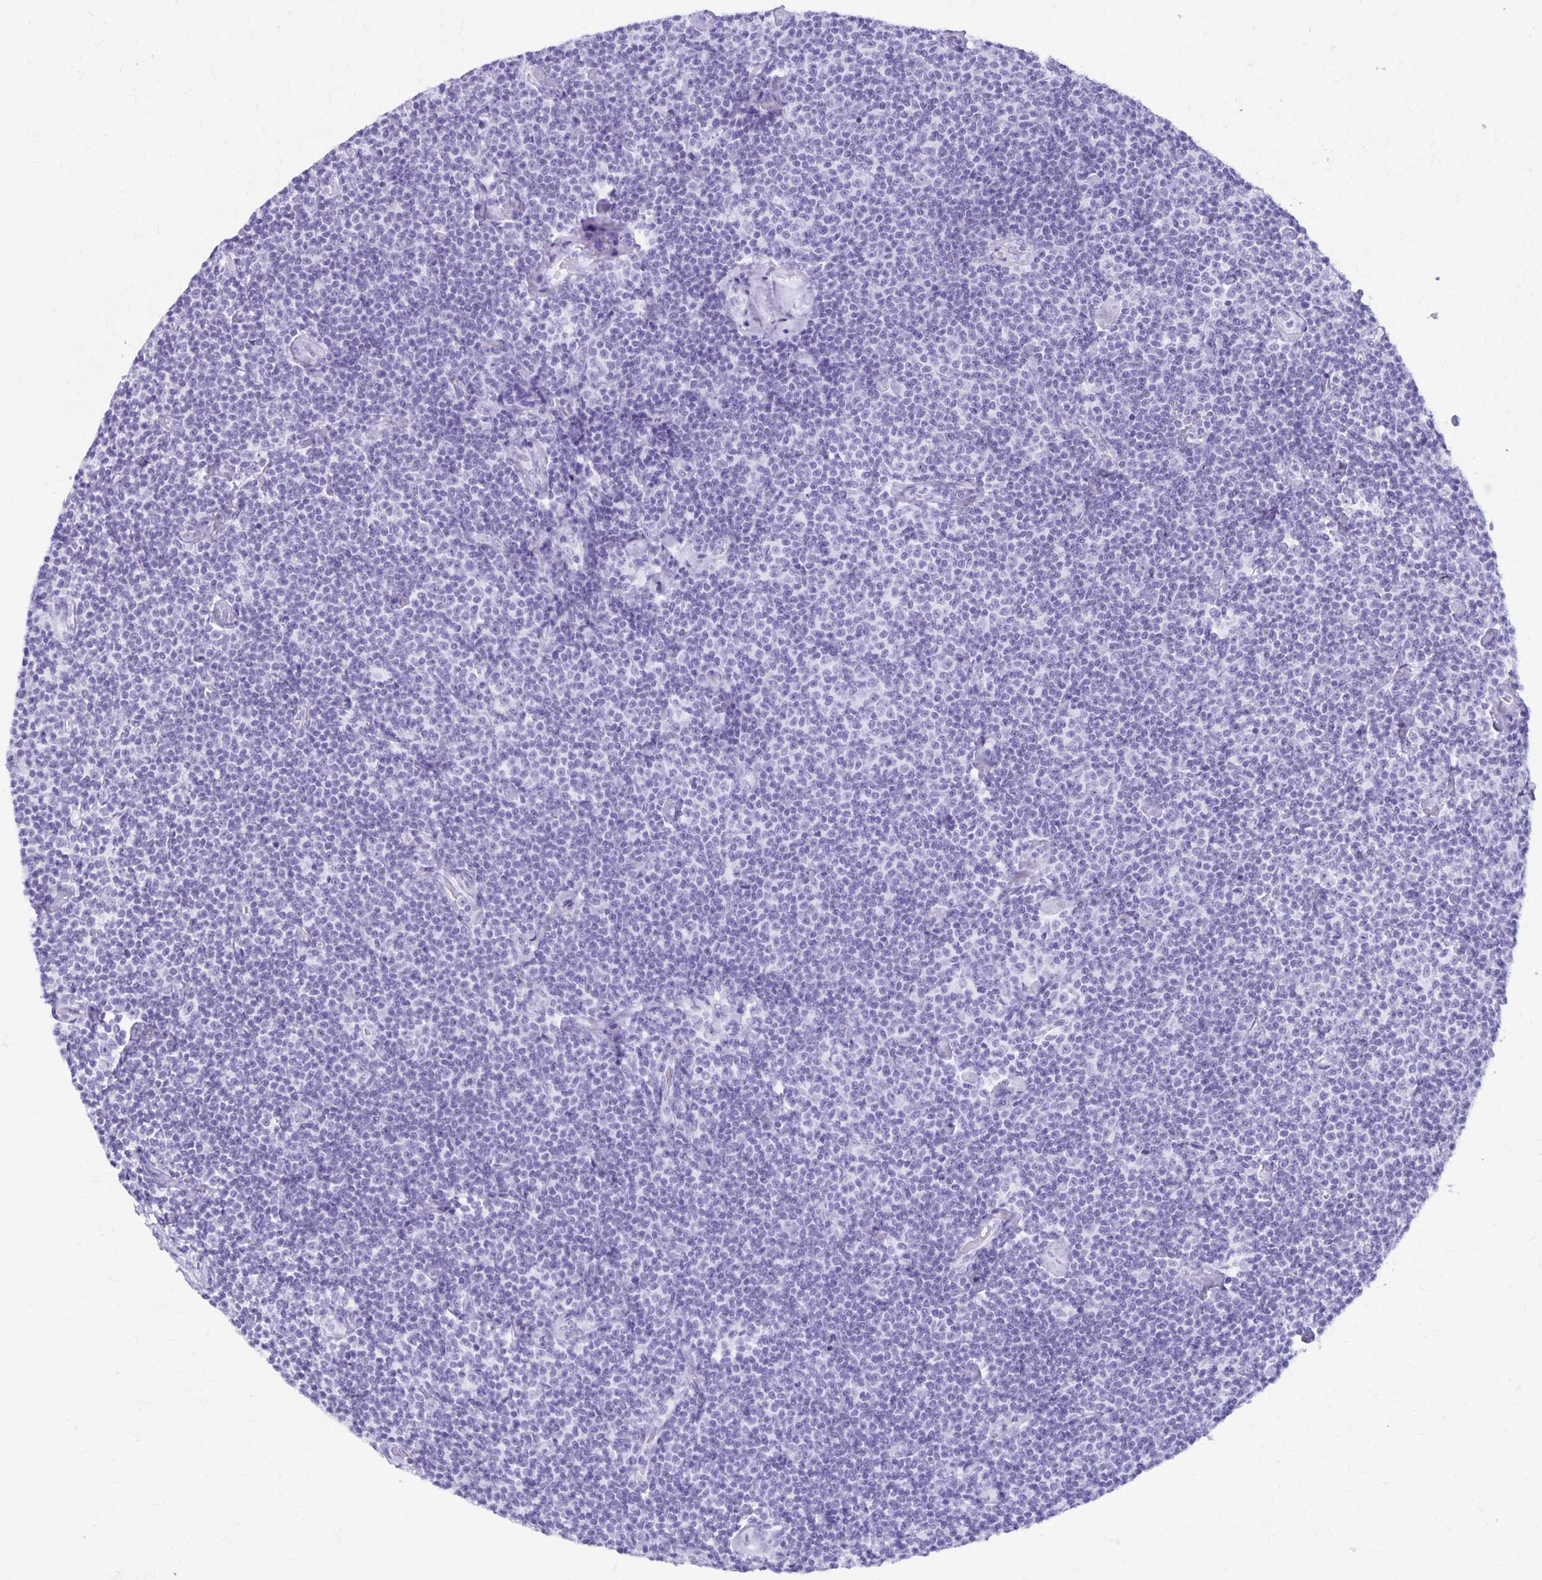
{"staining": {"intensity": "negative", "quantity": "none", "location": "none"}, "tissue": "lymphoma", "cell_type": "Tumor cells", "image_type": "cancer", "snomed": [{"axis": "morphology", "description": "Malignant lymphoma, non-Hodgkin's type, Low grade"}, {"axis": "topography", "description": "Lymph node"}], "caption": "Immunohistochemical staining of lymphoma reveals no significant expression in tumor cells. Nuclei are stained in blue.", "gene": "DEFA5", "patient": {"sex": "male", "age": 81}}